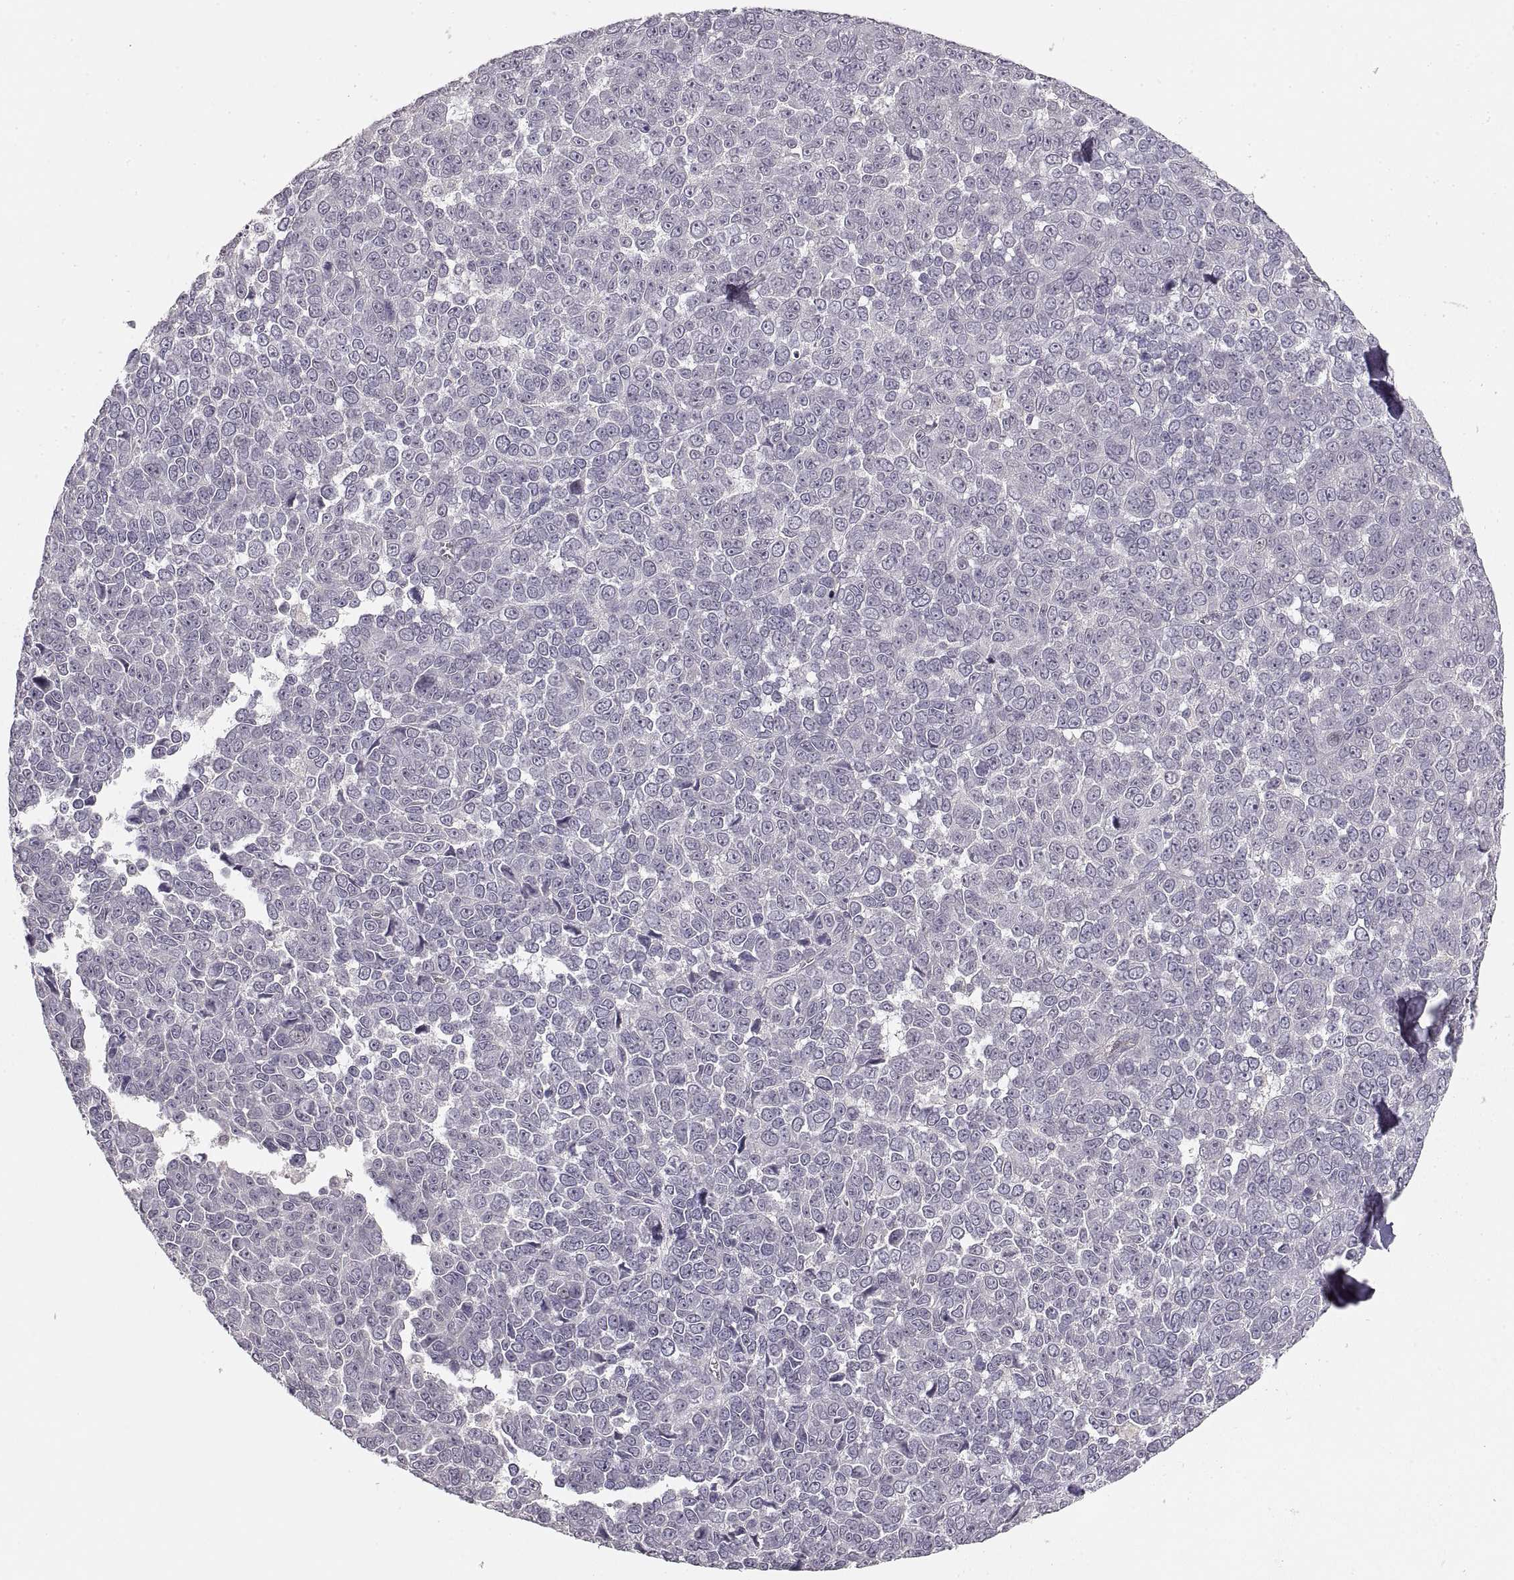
{"staining": {"intensity": "negative", "quantity": "none", "location": "none"}, "tissue": "melanoma", "cell_type": "Tumor cells", "image_type": "cancer", "snomed": [{"axis": "morphology", "description": "Malignant melanoma, NOS"}, {"axis": "topography", "description": "Skin"}], "caption": "An immunohistochemistry (IHC) image of malignant melanoma is shown. There is no staining in tumor cells of malignant melanoma. Brightfield microscopy of IHC stained with DAB (3,3'-diaminobenzidine) (brown) and hematoxylin (blue), captured at high magnification.", "gene": "LAMC2", "patient": {"sex": "female", "age": 95}}